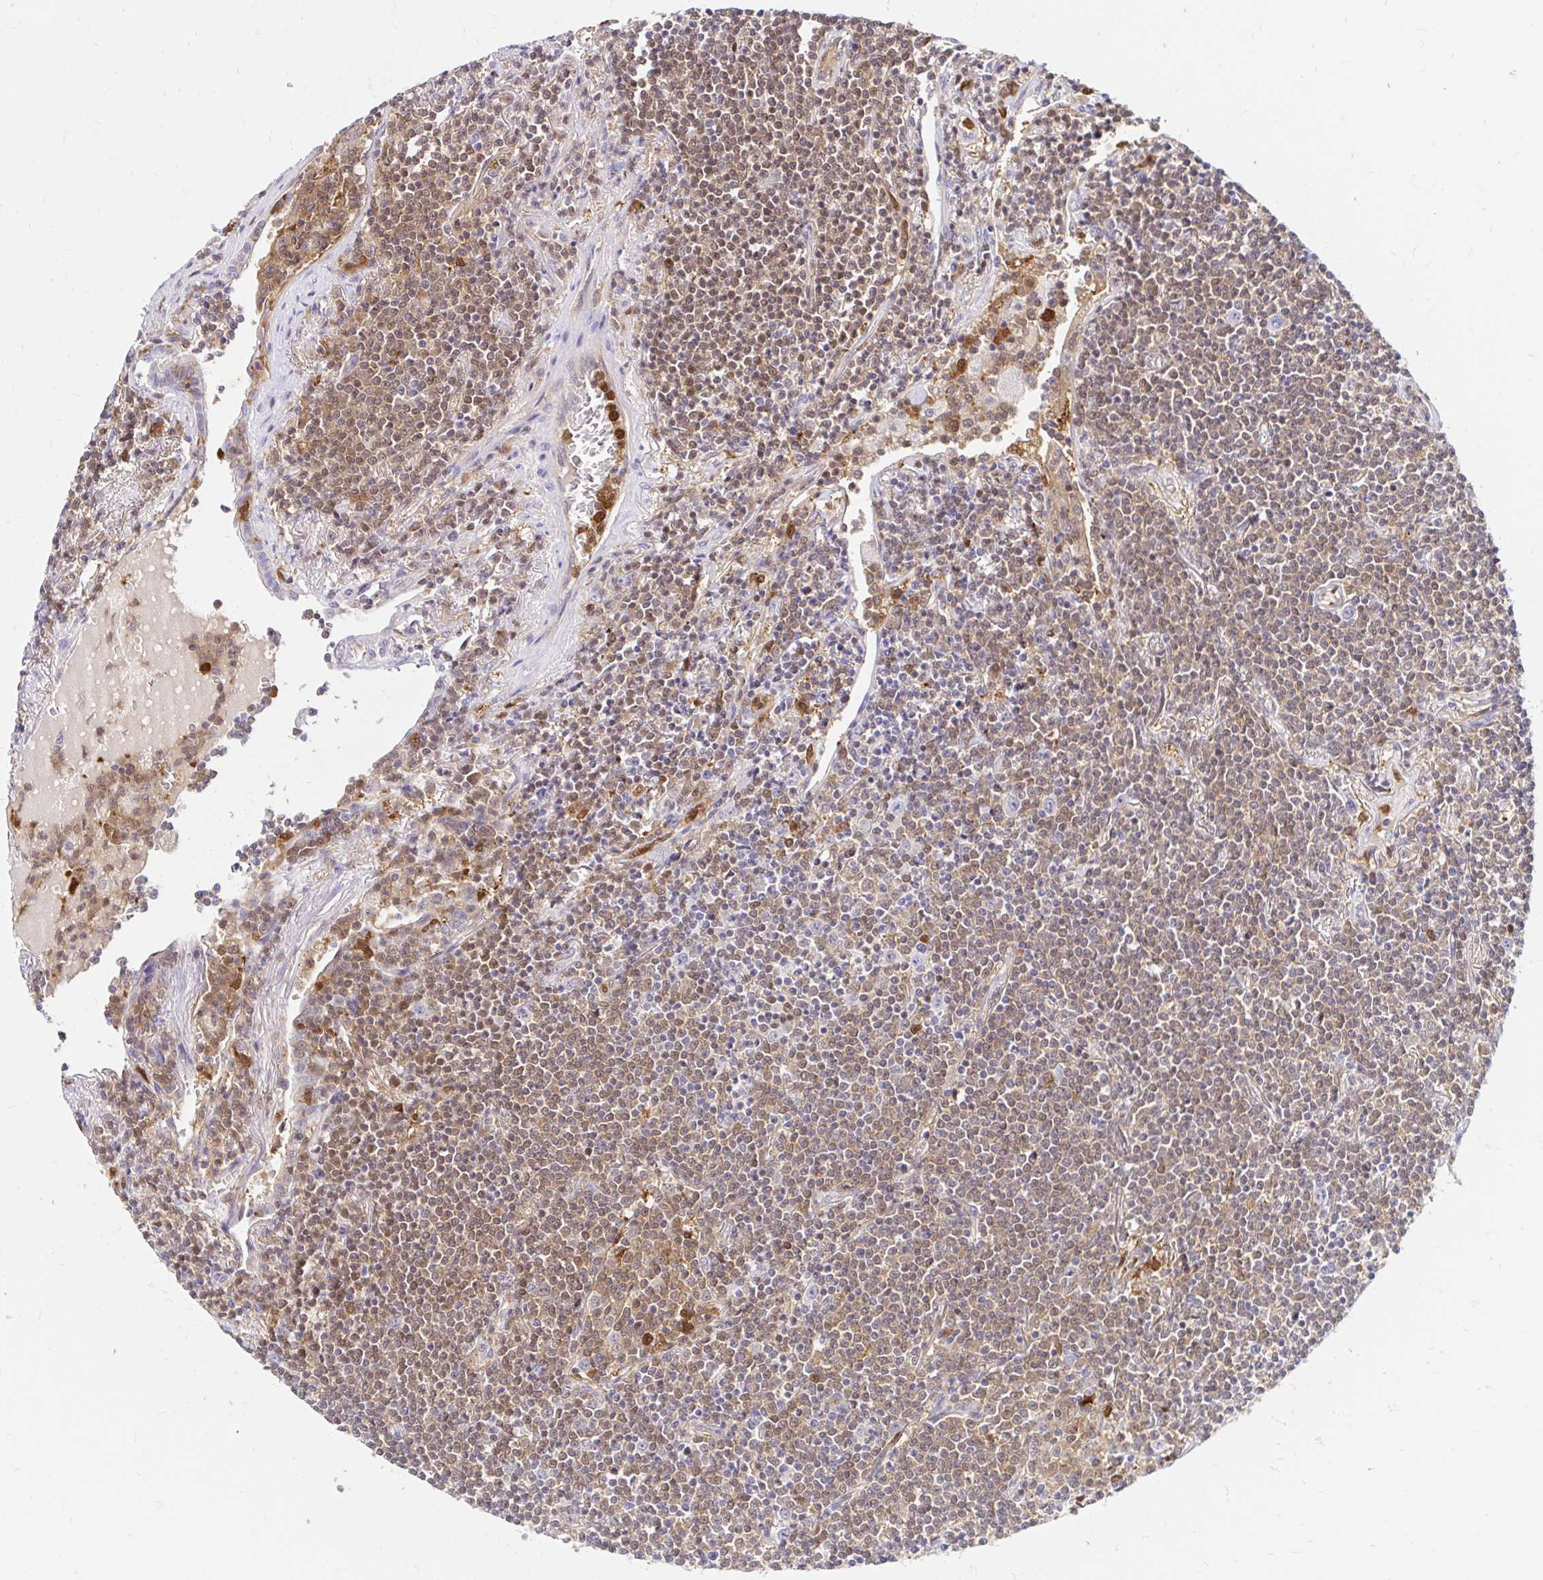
{"staining": {"intensity": "weak", "quantity": ">75%", "location": "cytoplasmic/membranous"}, "tissue": "lymphoma", "cell_type": "Tumor cells", "image_type": "cancer", "snomed": [{"axis": "morphology", "description": "Malignant lymphoma, non-Hodgkin's type, Low grade"}, {"axis": "topography", "description": "Lung"}], "caption": "Immunohistochemistry (IHC) (DAB (3,3'-diaminobenzidine)) staining of lymphoma exhibits weak cytoplasmic/membranous protein expression in approximately >75% of tumor cells. (DAB (3,3'-diaminobenzidine) IHC with brightfield microscopy, high magnification).", "gene": "PYCARD", "patient": {"sex": "female", "age": 71}}